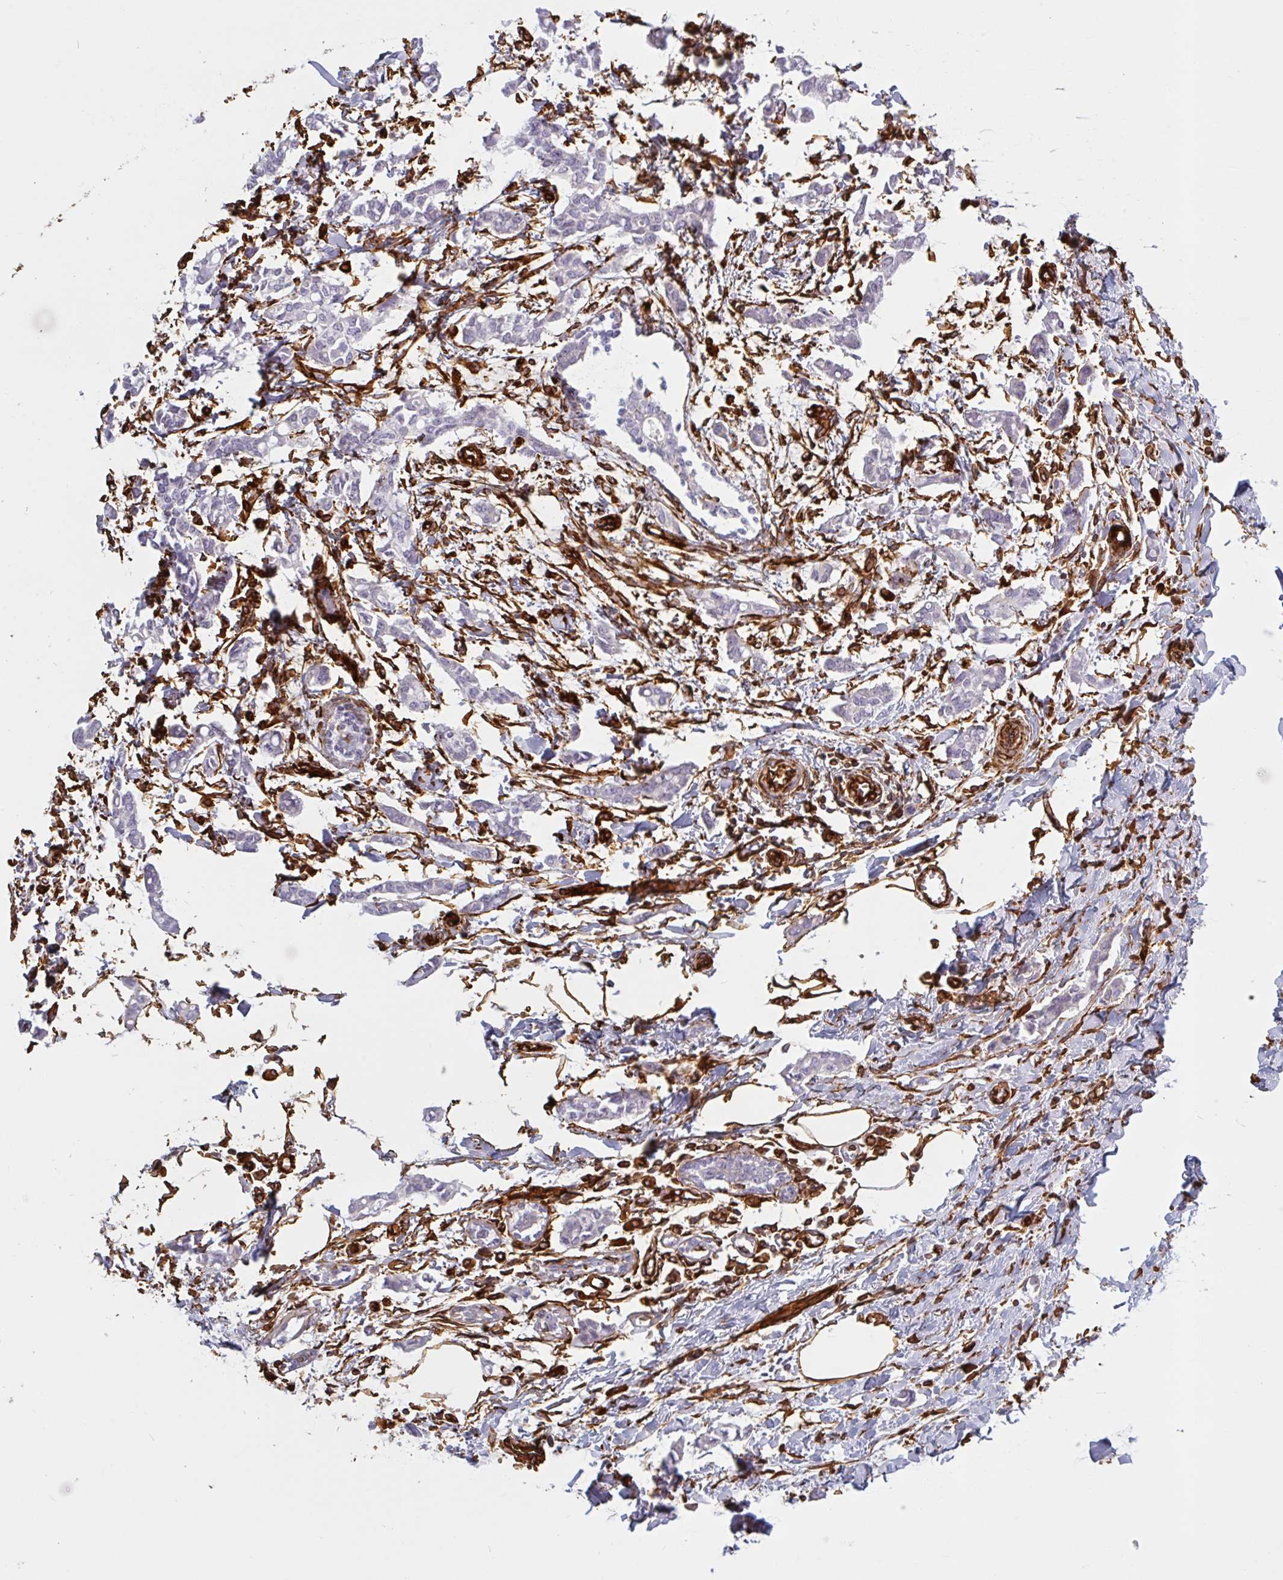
{"staining": {"intensity": "negative", "quantity": "none", "location": "none"}, "tissue": "breast cancer", "cell_type": "Tumor cells", "image_type": "cancer", "snomed": [{"axis": "morphology", "description": "Duct carcinoma"}, {"axis": "topography", "description": "Breast"}], "caption": "Protein analysis of infiltrating ductal carcinoma (breast) displays no significant expression in tumor cells.", "gene": "PPFIA1", "patient": {"sex": "female", "age": 41}}